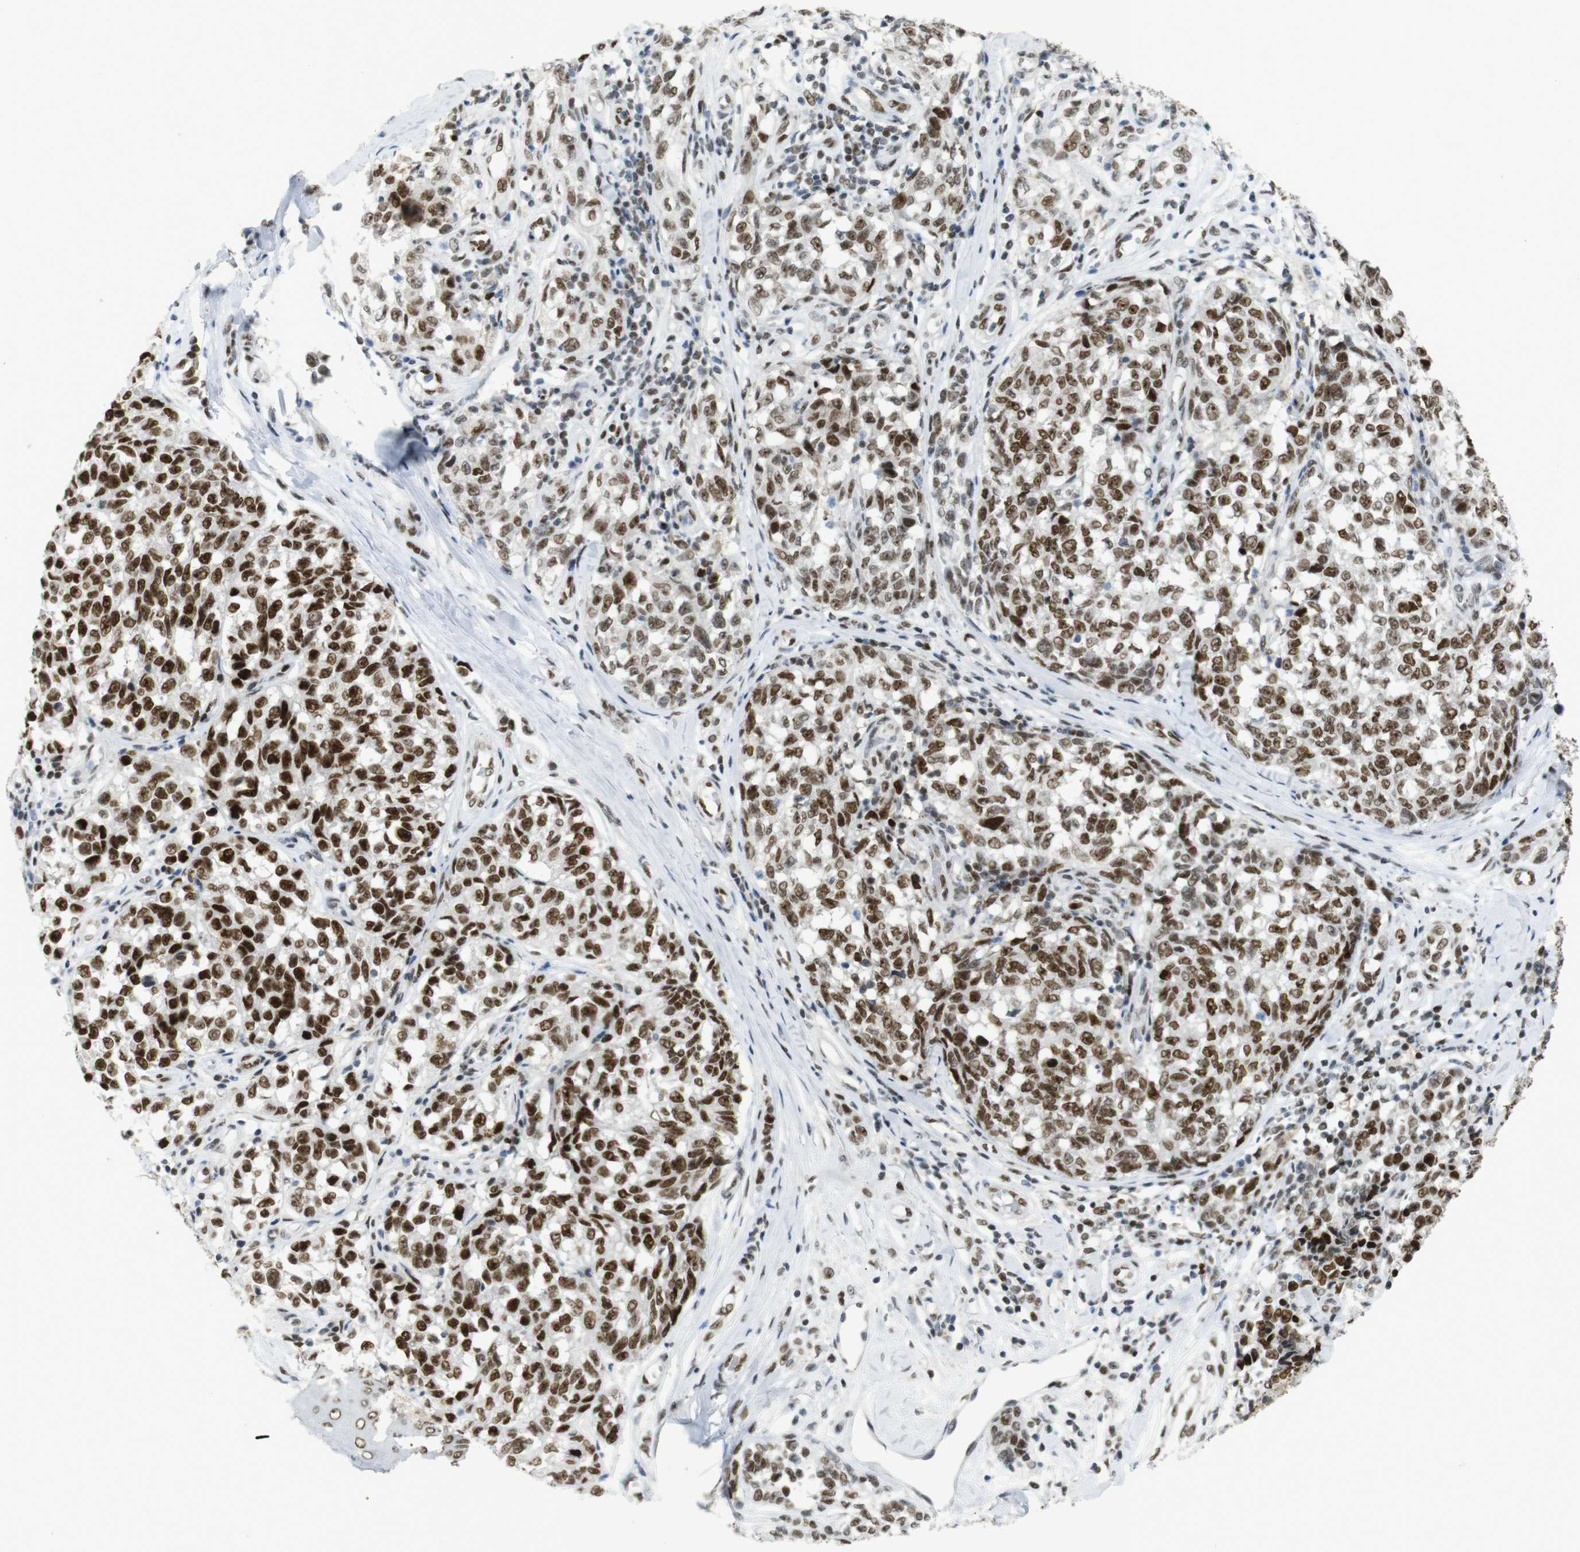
{"staining": {"intensity": "strong", "quantity": ">75%", "location": "nuclear"}, "tissue": "melanoma", "cell_type": "Tumor cells", "image_type": "cancer", "snomed": [{"axis": "morphology", "description": "Malignant melanoma, NOS"}, {"axis": "topography", "description": "Skin"}], "caption": "Malignant melanoma tissue exhibits strong nuclear positivity in about >75% of tumor cells, visualized by immunohistochemistry.", "gene": "RIOX2", "patient": {"sex": "female", "age": 64}}